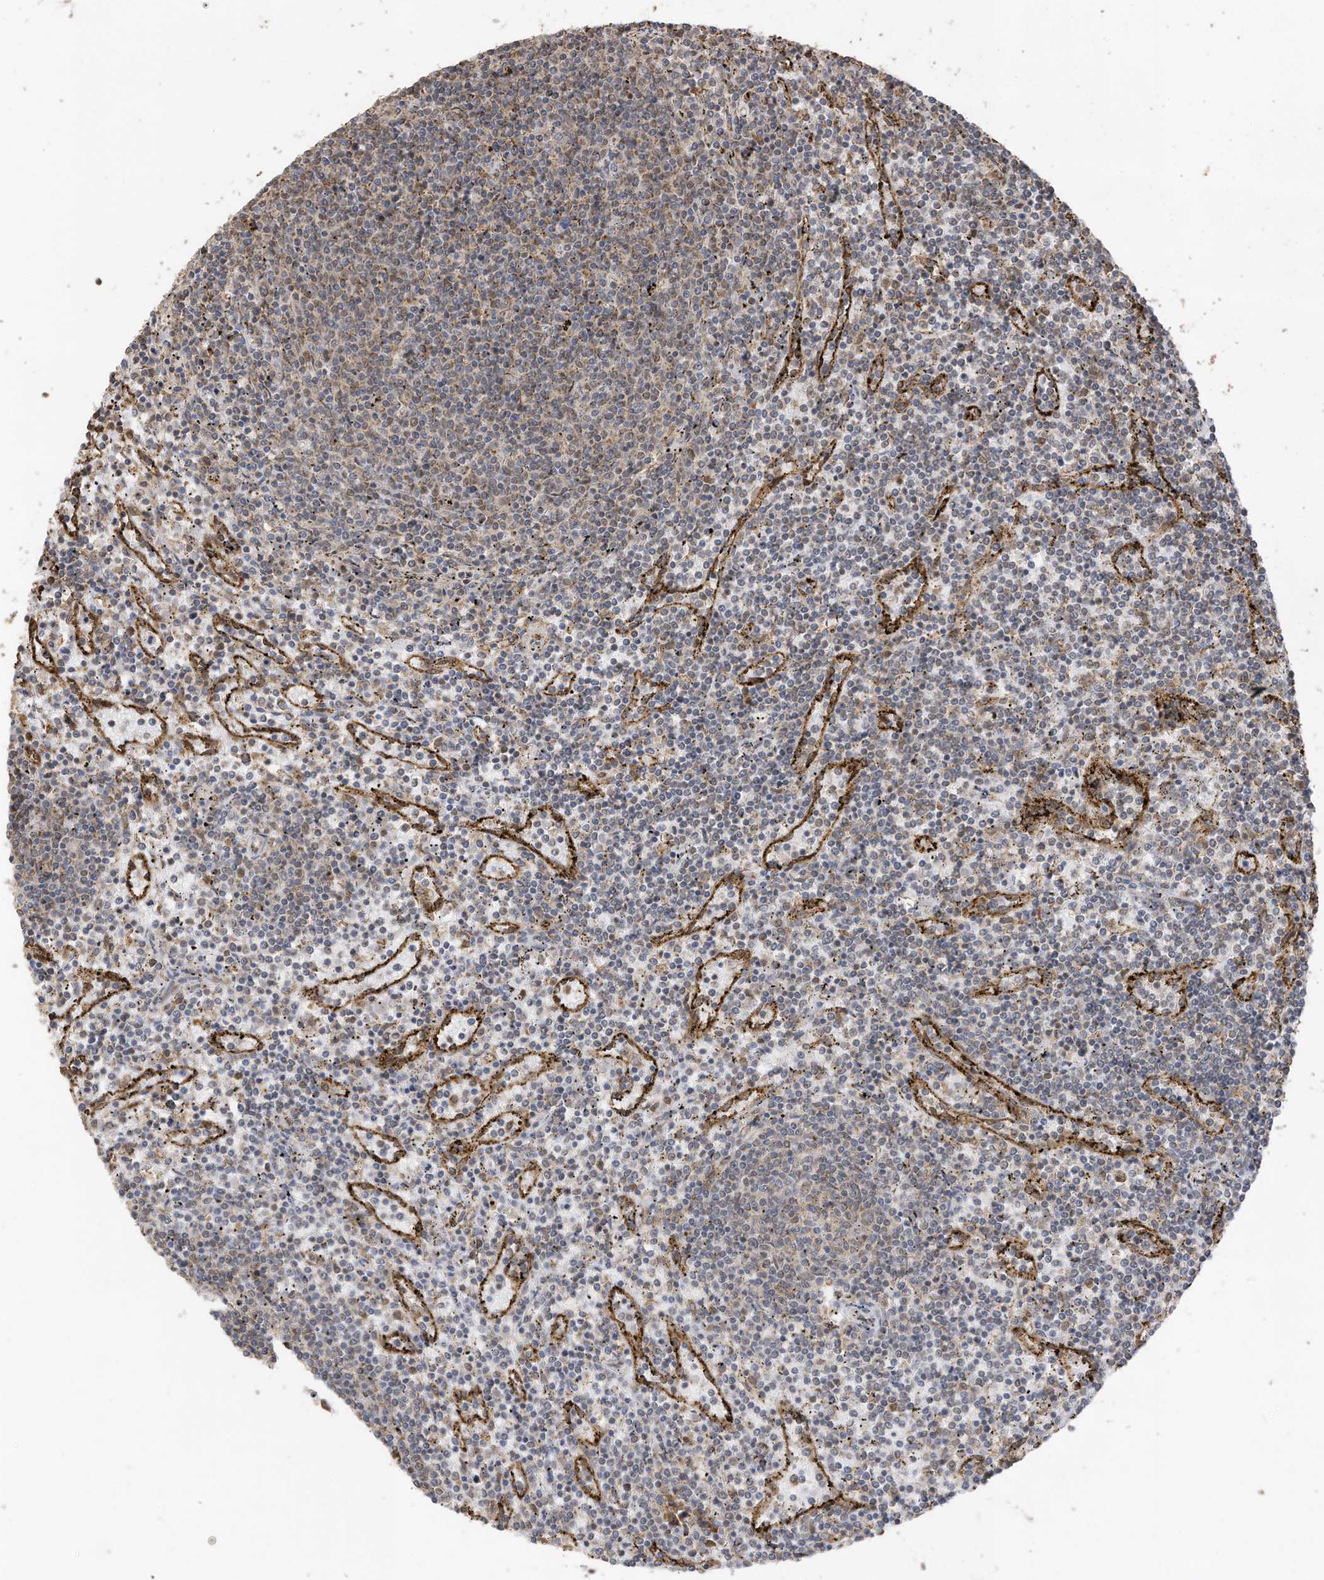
{"staining": {"intensity": "negative", "quantity": "none", "location": "none"}, "tissue": "lymphoma", "cell_type": "Tumor cells", "image_type": "cancer", "snomed": [{"axis": "morphology", "description": "Malignant lymphoma, non-Hodgkin's type, Low grade"}, {"axis": "topography", "description": "Spleen"}], "caption": "Immunohistochemistry histopathology image of low-grade malignant lymphoma, non-Hodgkin's type stained for a protein (brown), which reveals no staining in tumor cells.", "gene": "ERLEC1", "patient": {"sex": "female", "age": 50}}